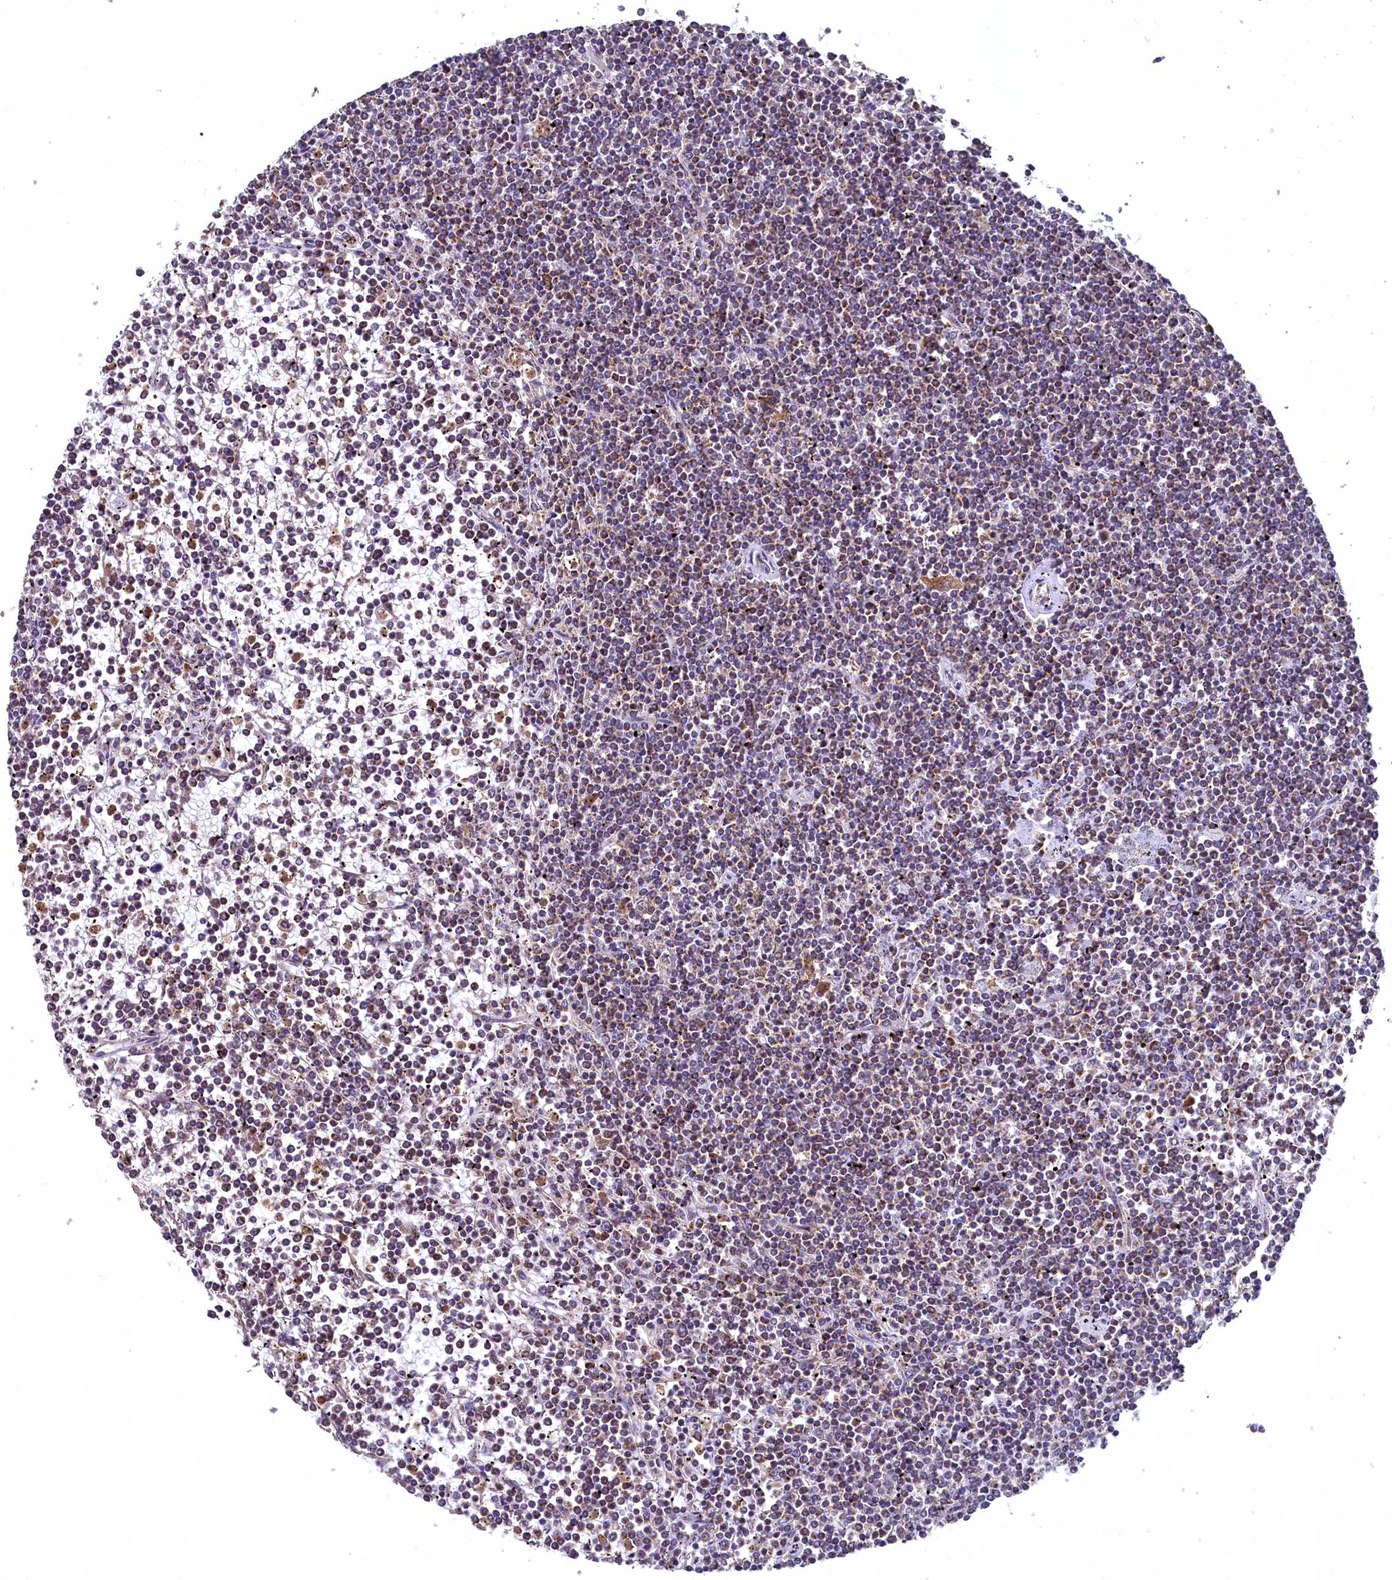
{"staining": {"intensity": "moderate", "quantity": "25%-75%", "location": "cytoplasmic/membranous"}, "tissue": "lymphoma", "cell_type": "Tumor cells", "image_type": "cancer", "snomed": [{"axis": "morphology", "description": "Malignant lymphoma, non-Hodgkin's type, Low grade"}, {"axis": "topography", "description": "Spleen"}], "caption": "An image of lymphoma stained for a protein reveals moderate cytoplasmic/membranous brown staining in tumor cells. The staining is performed using DAB (3,3'-diaminobenzidine) brown chromogen to label protein expression. The nuclei are counter-stained blue using hematoxylin.", "gene": "METTL4", "patient": {"sex": "female", "age": 19}}